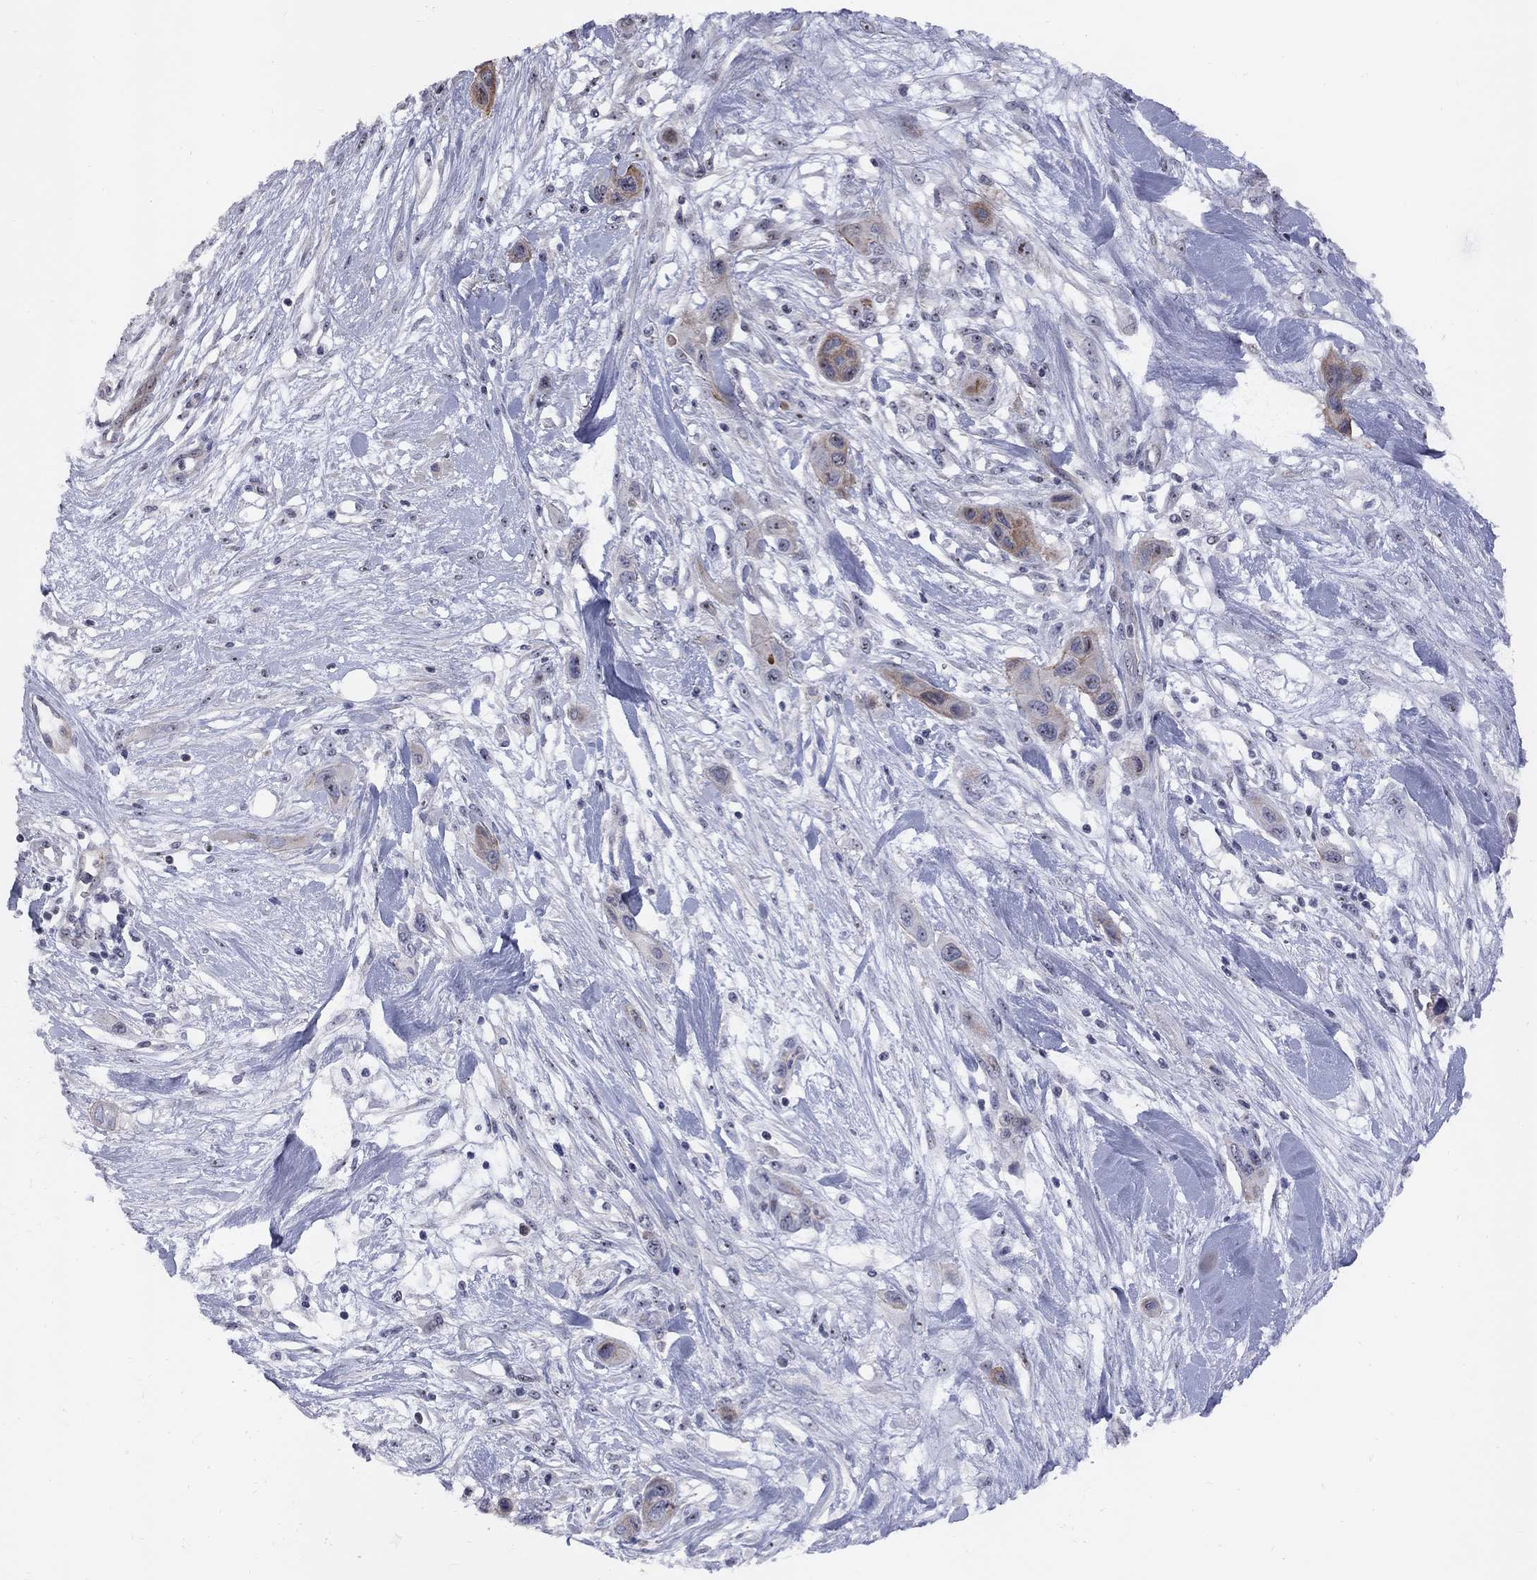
{"staining": {"intensity": "moderate", "quantity": "25%-75%", "location": "cytoplasmic/membranous"}, "tissue": "skin cancer", "cell_type": "Tumor cells", "image_type": "cancer", "snomed": [{"axis": "morphology", "description": "Squamous cell carcinoma, NOS"}, {"axis": "topography", "description": "Skin"}], "caption": "Immunohistochemical staining of human skin squamous cell carcinoma shows moderate cytoplasmic/membranous protein staining in about 25%-75% of tumor cells.", "gene": "DHX33", "patient": {"sex": "male", "age": 79}}